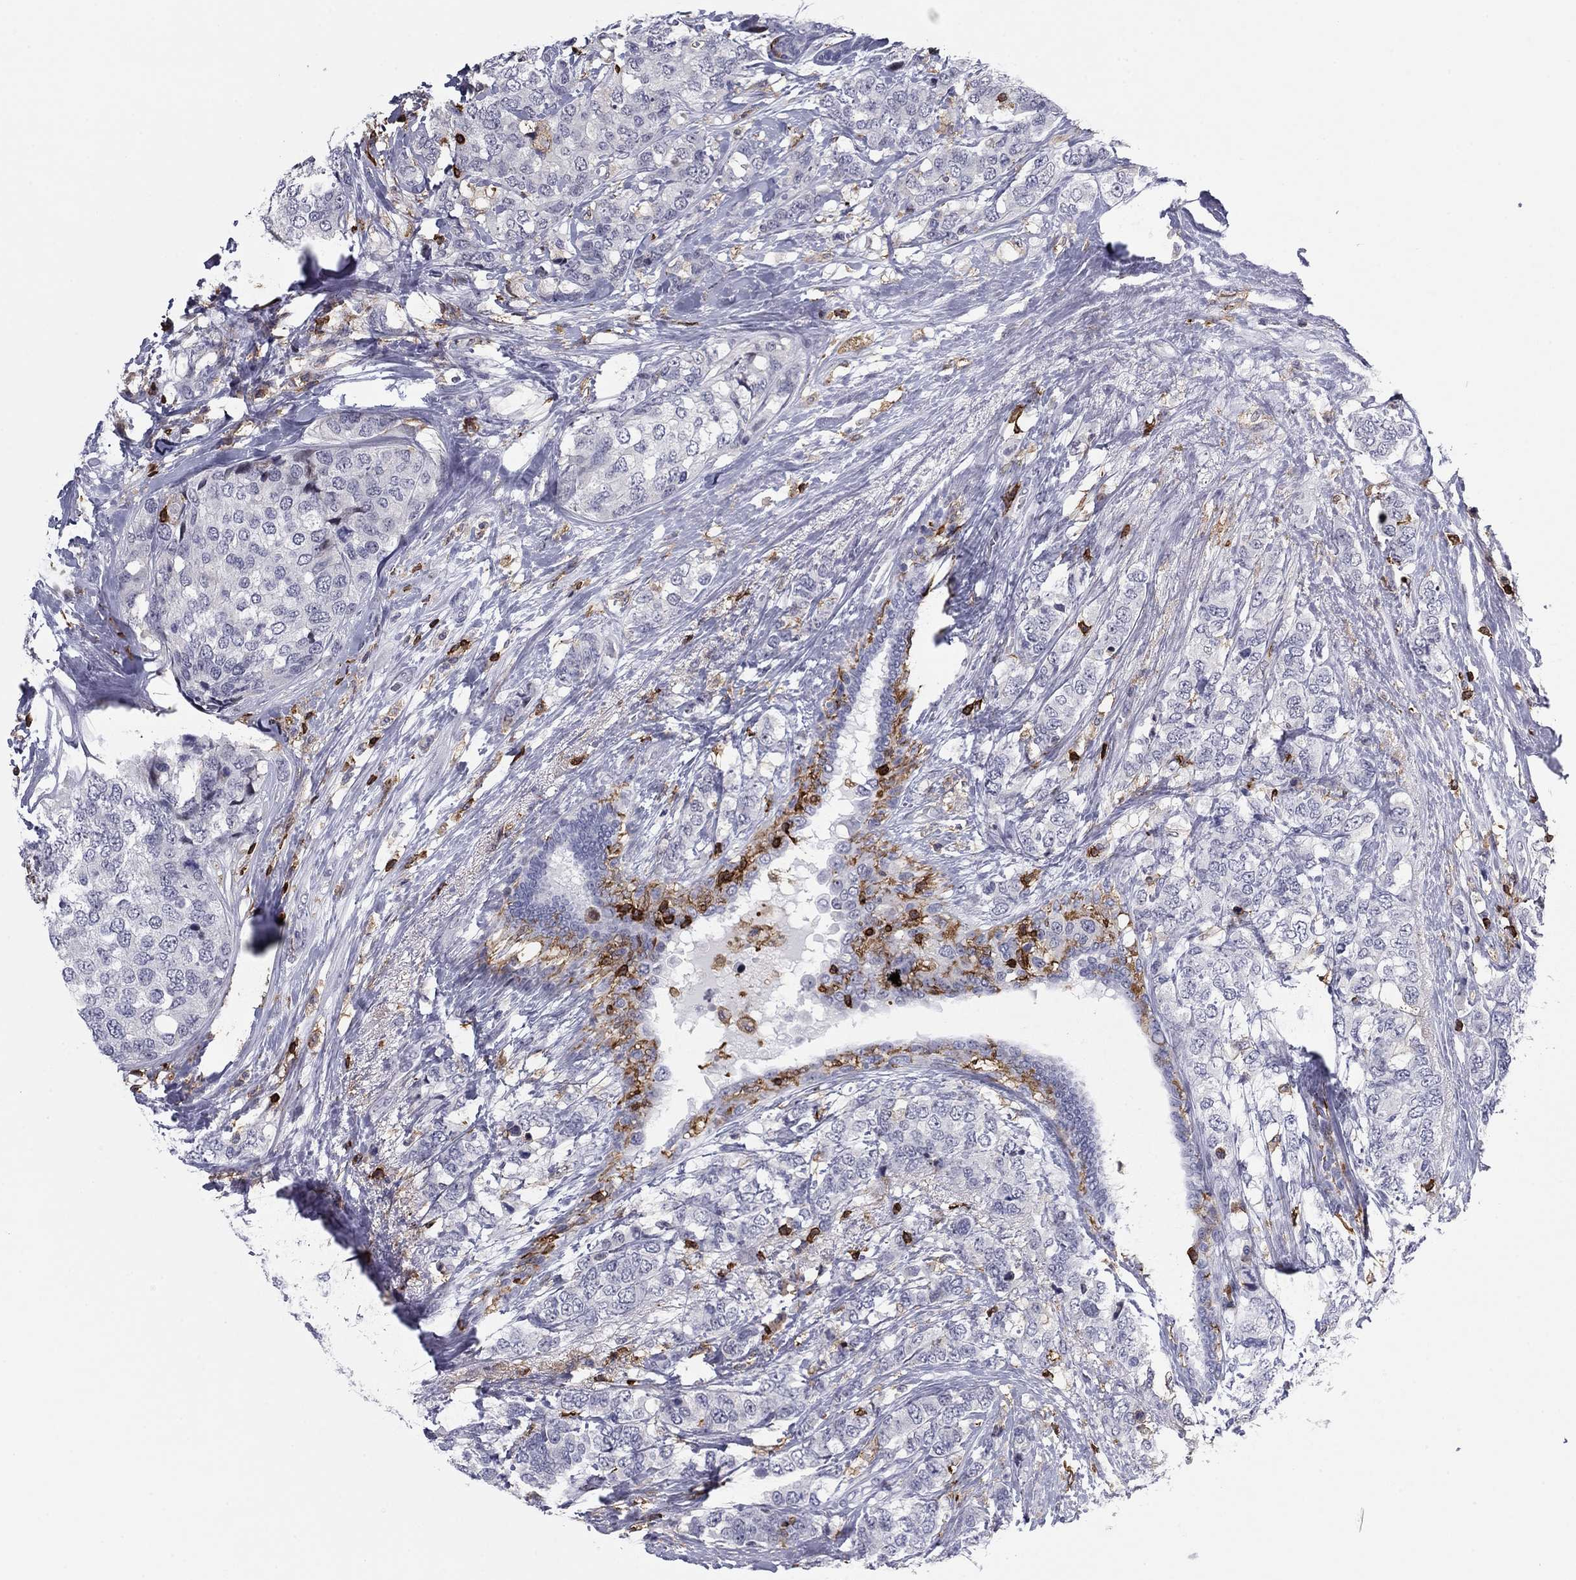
{"staining": {"intensity": "negative", "quantity": "none", "location": "none"}, "tissue": "breast cancer", "cell_type": "Tumor cells", "image_type": "cancer", "snomed": [{"axis": "morphology", "description": "Lobular carcinoma"}, {"axis": "topography", "description": "Breast"}], "caption": "This is an IHC histopathology image of lobular carcinoma (breast). There is no positivity in tumor cells.", "gene": "ARHGAP27", "patient": {"sex": "female", "age": 59}}